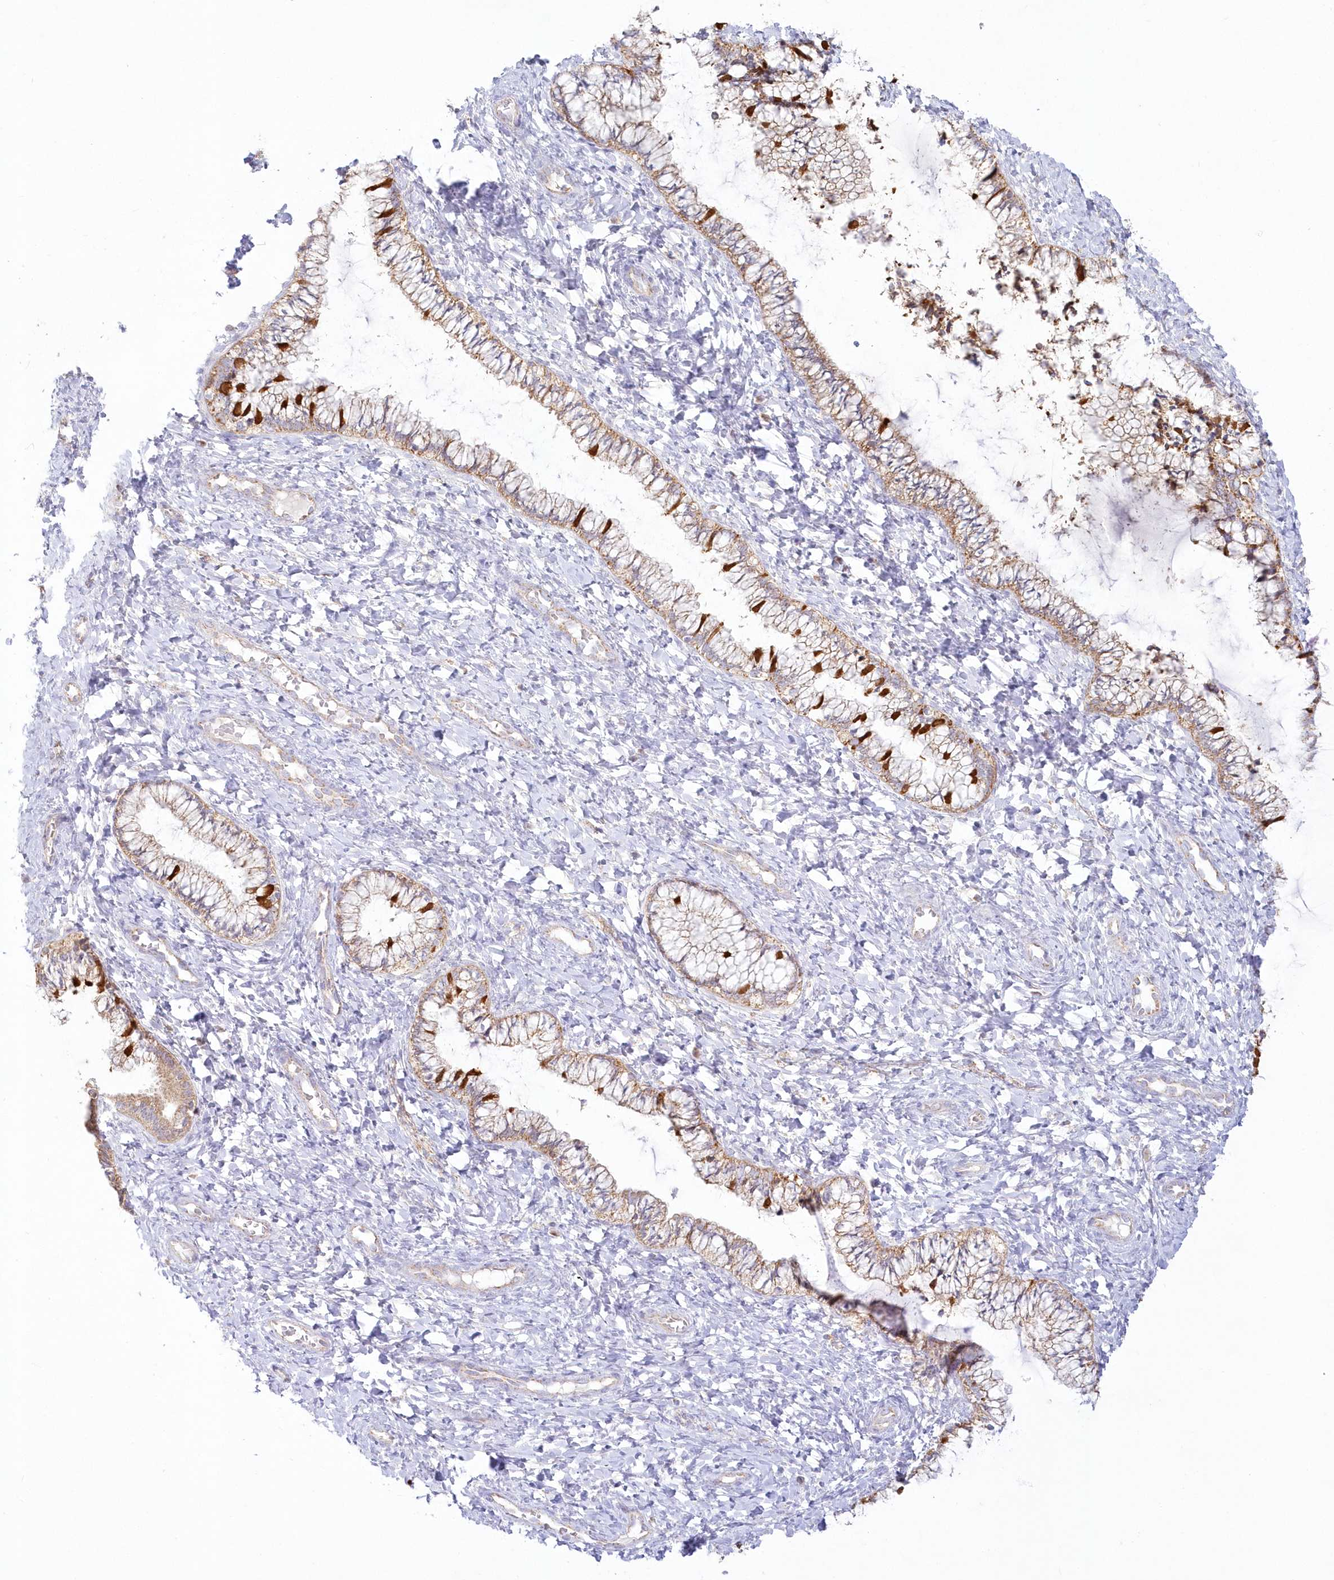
{"staining": {"intensity": "moderate", "quantity": ">75%", "location": "cytoplasmic/membranous"}, "tissue": "cervix", "cell_type": "Glandular cells", "image_type": "normal", "snomed": [{"axis": "morphology", "description": "Normal tissue, NOS"}, {"axis": "morphology", "description": "Adenocarcinoma, NOS"}, {"axis": "topography", "description": "Cervix"}], "caption": "Moderate cytoplasmic/membranous staining for a protein is identified in about >75% of glandular cells of benign cervix using IHC.", "gene": "TBC1D14", "patient": {"sex": "female", "age": 29}}